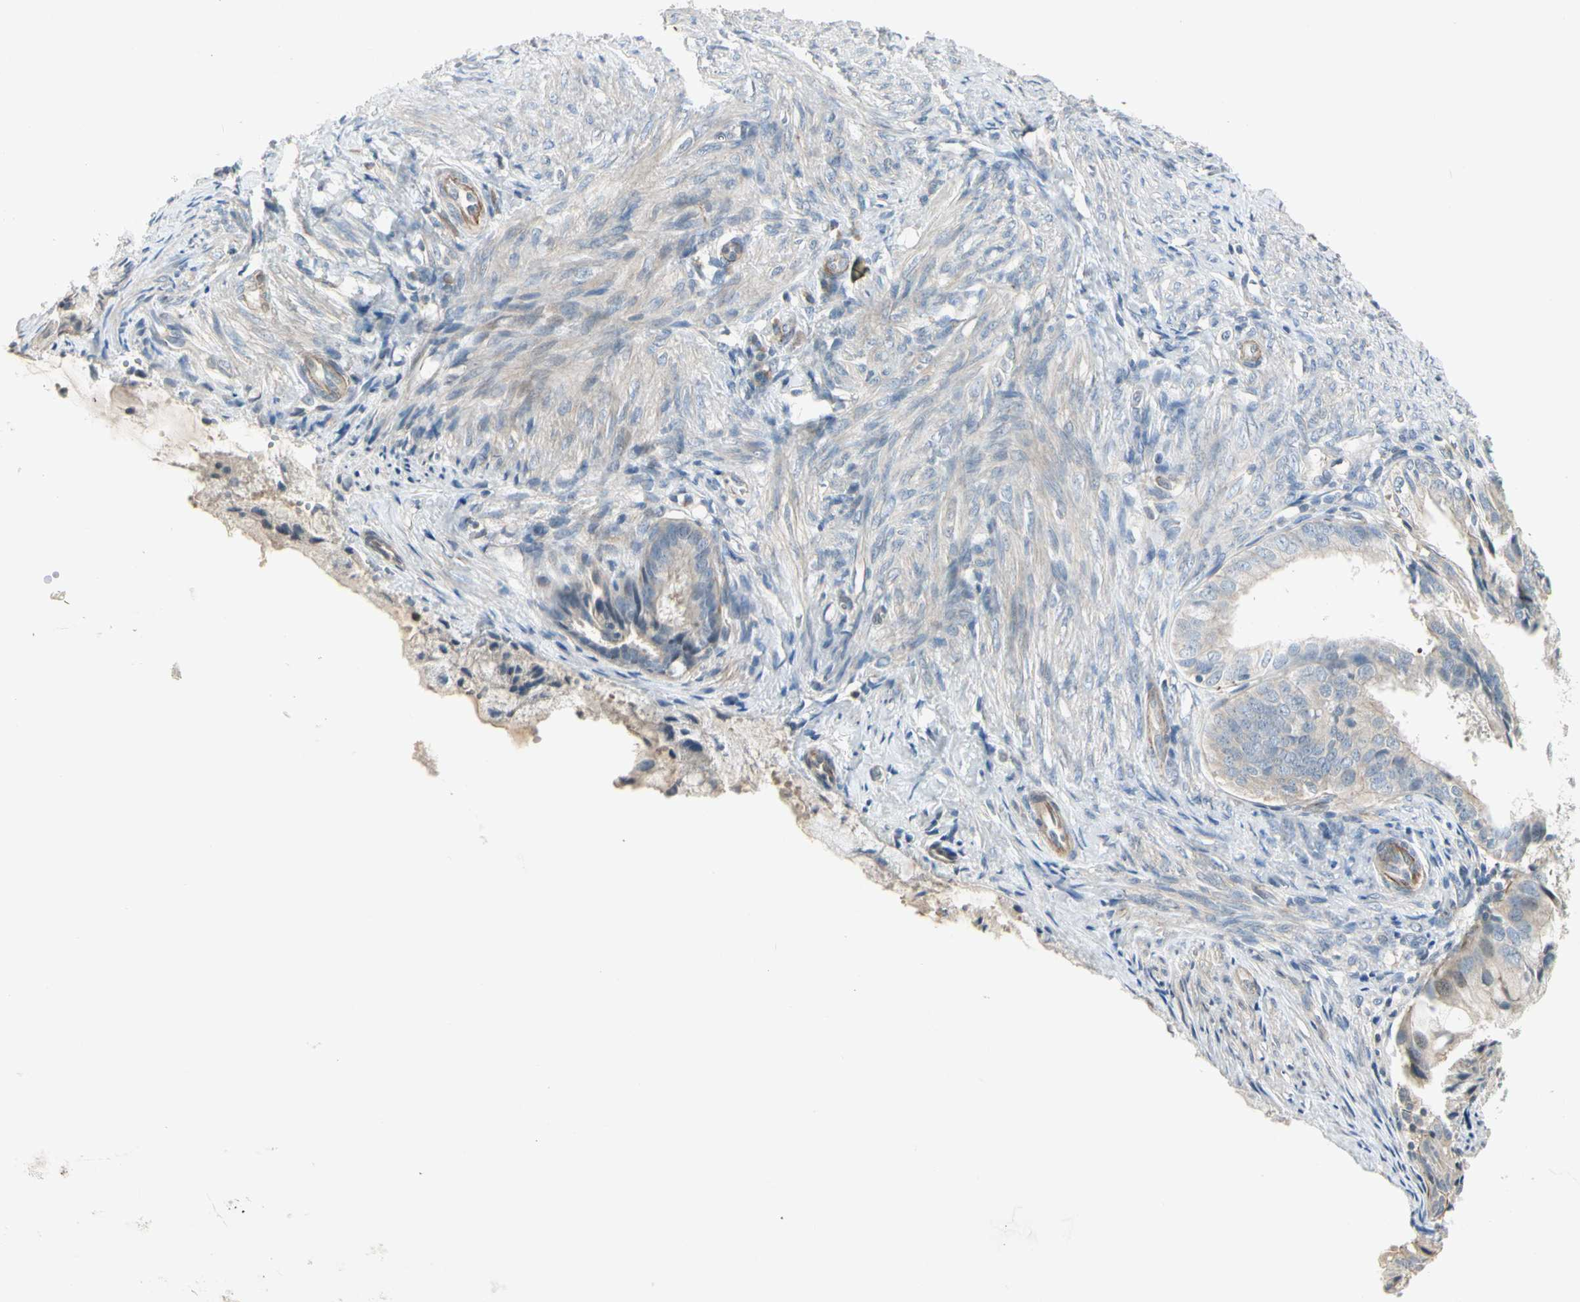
{"staining": {"intensity": "negative", "quantity": "none", "location": "none"}, "tissue": "endometrial cancer", "cell_type": "Tumor cells", "image_type": "cancer", "snomed": [{"axis": "morphology", "description": "Adenocarcinoma, NOS"}, {"axis": "topography", "description": "Endometrium"}], "caption": "Immunohistochemistry micrograph of endometrial cancer (adenocarcinoma) stained for a protein (brown), which shows no staining in tumor cells. (DAB immunohistochemistry, high magnification).", "gene": "PPP3CB", "patient": {"sex": "female", "age": 86}}